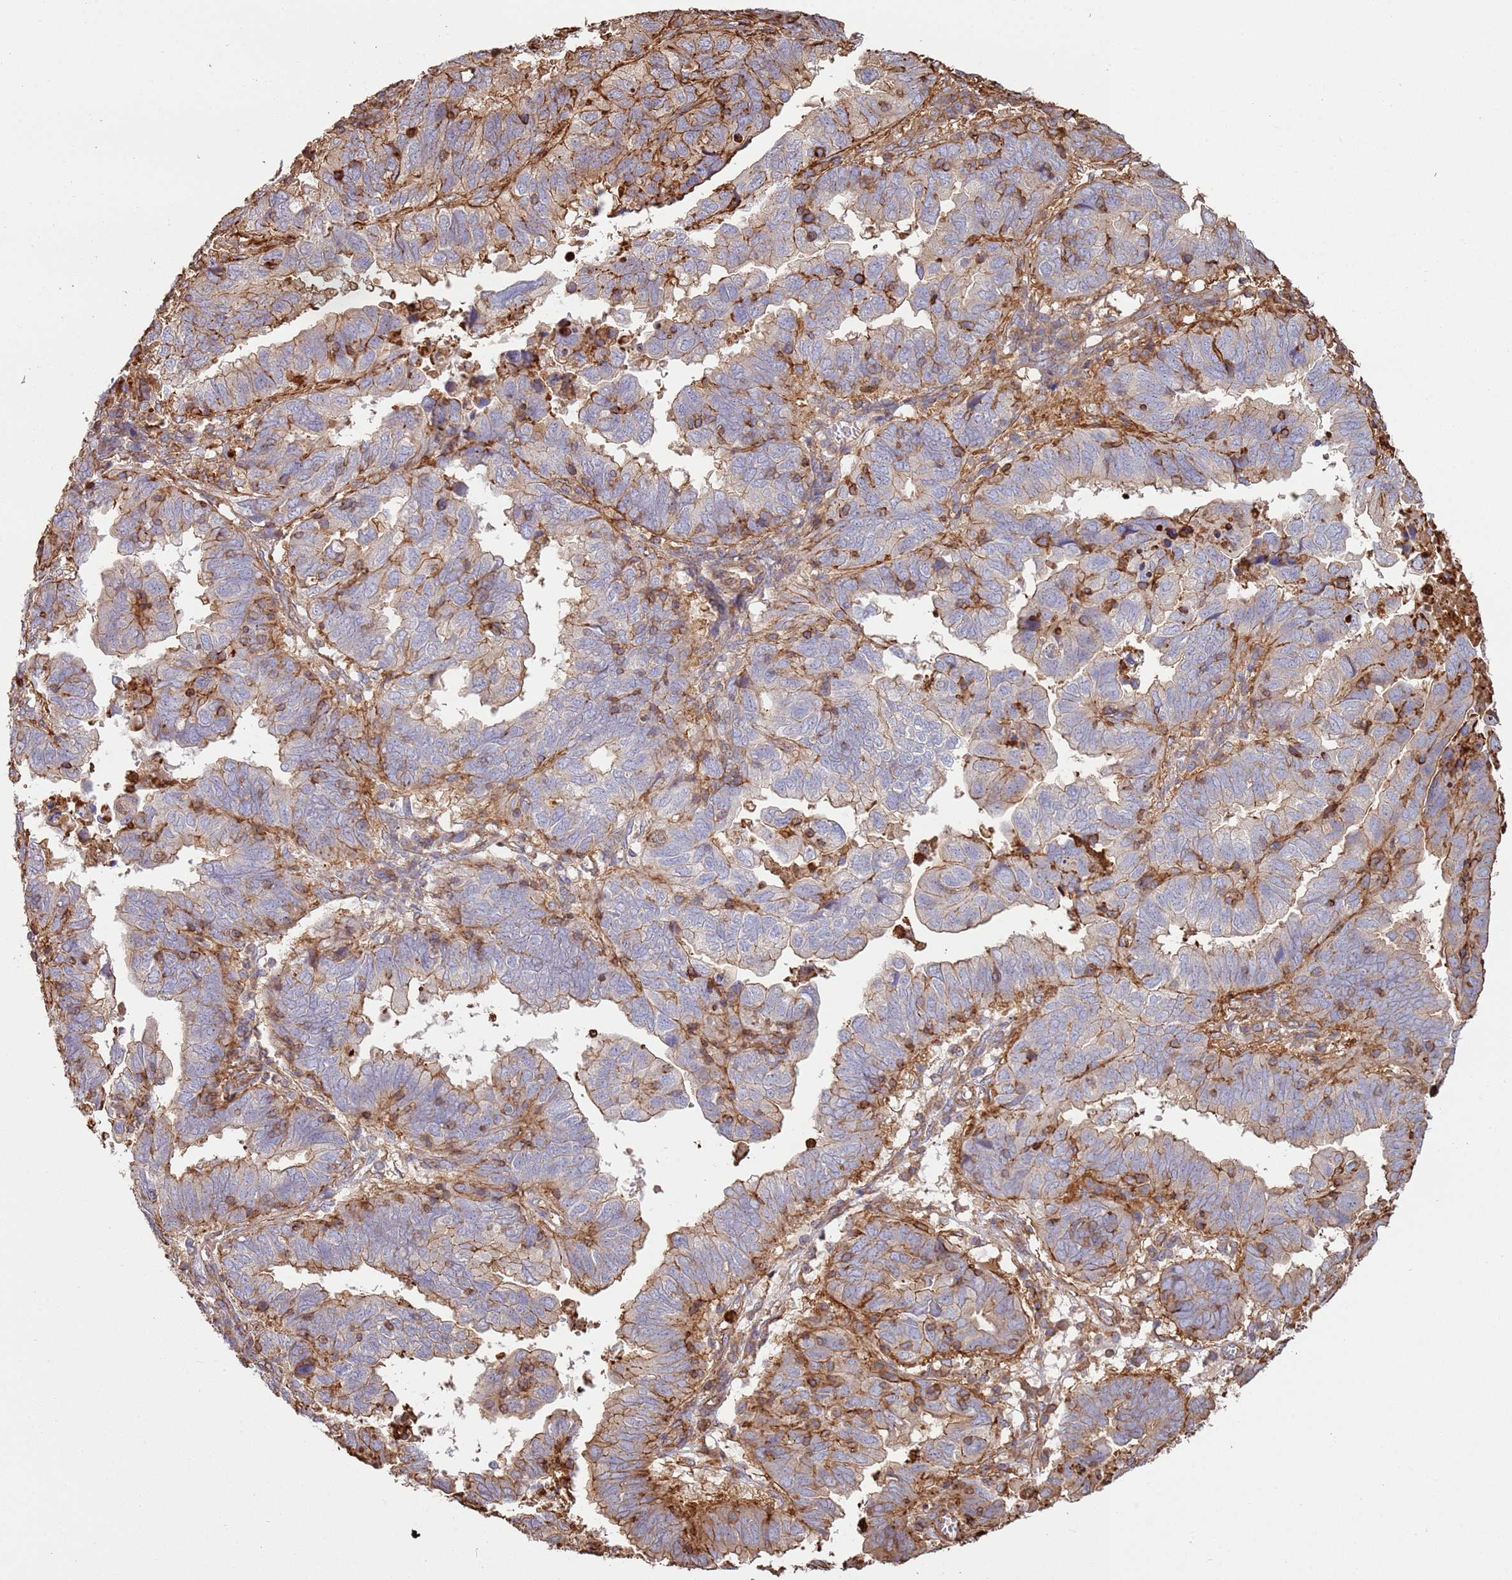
{"staining": {"intensity": "moderate", "quantity": "25%-75%", "location": "cytoplasmic/membranous"}, "tissue": "endometrial cancer", "cell_type": "Tumor cells", "image_type": "cancer", "snomed": [{"axis": "morphology", "description": "Adenocarcinoma, NOS"}, {"axis": "topography", "description": "Uterus"}], "caption": "Protein expression analysis of human endometrial adenocarcinoma reveals moderate cytoplasmic/membranous expression in approximately 25%-75% of tumor cells.", "gene": "NDUFAF4", "patient": {"sex": "female", "age": 77}}